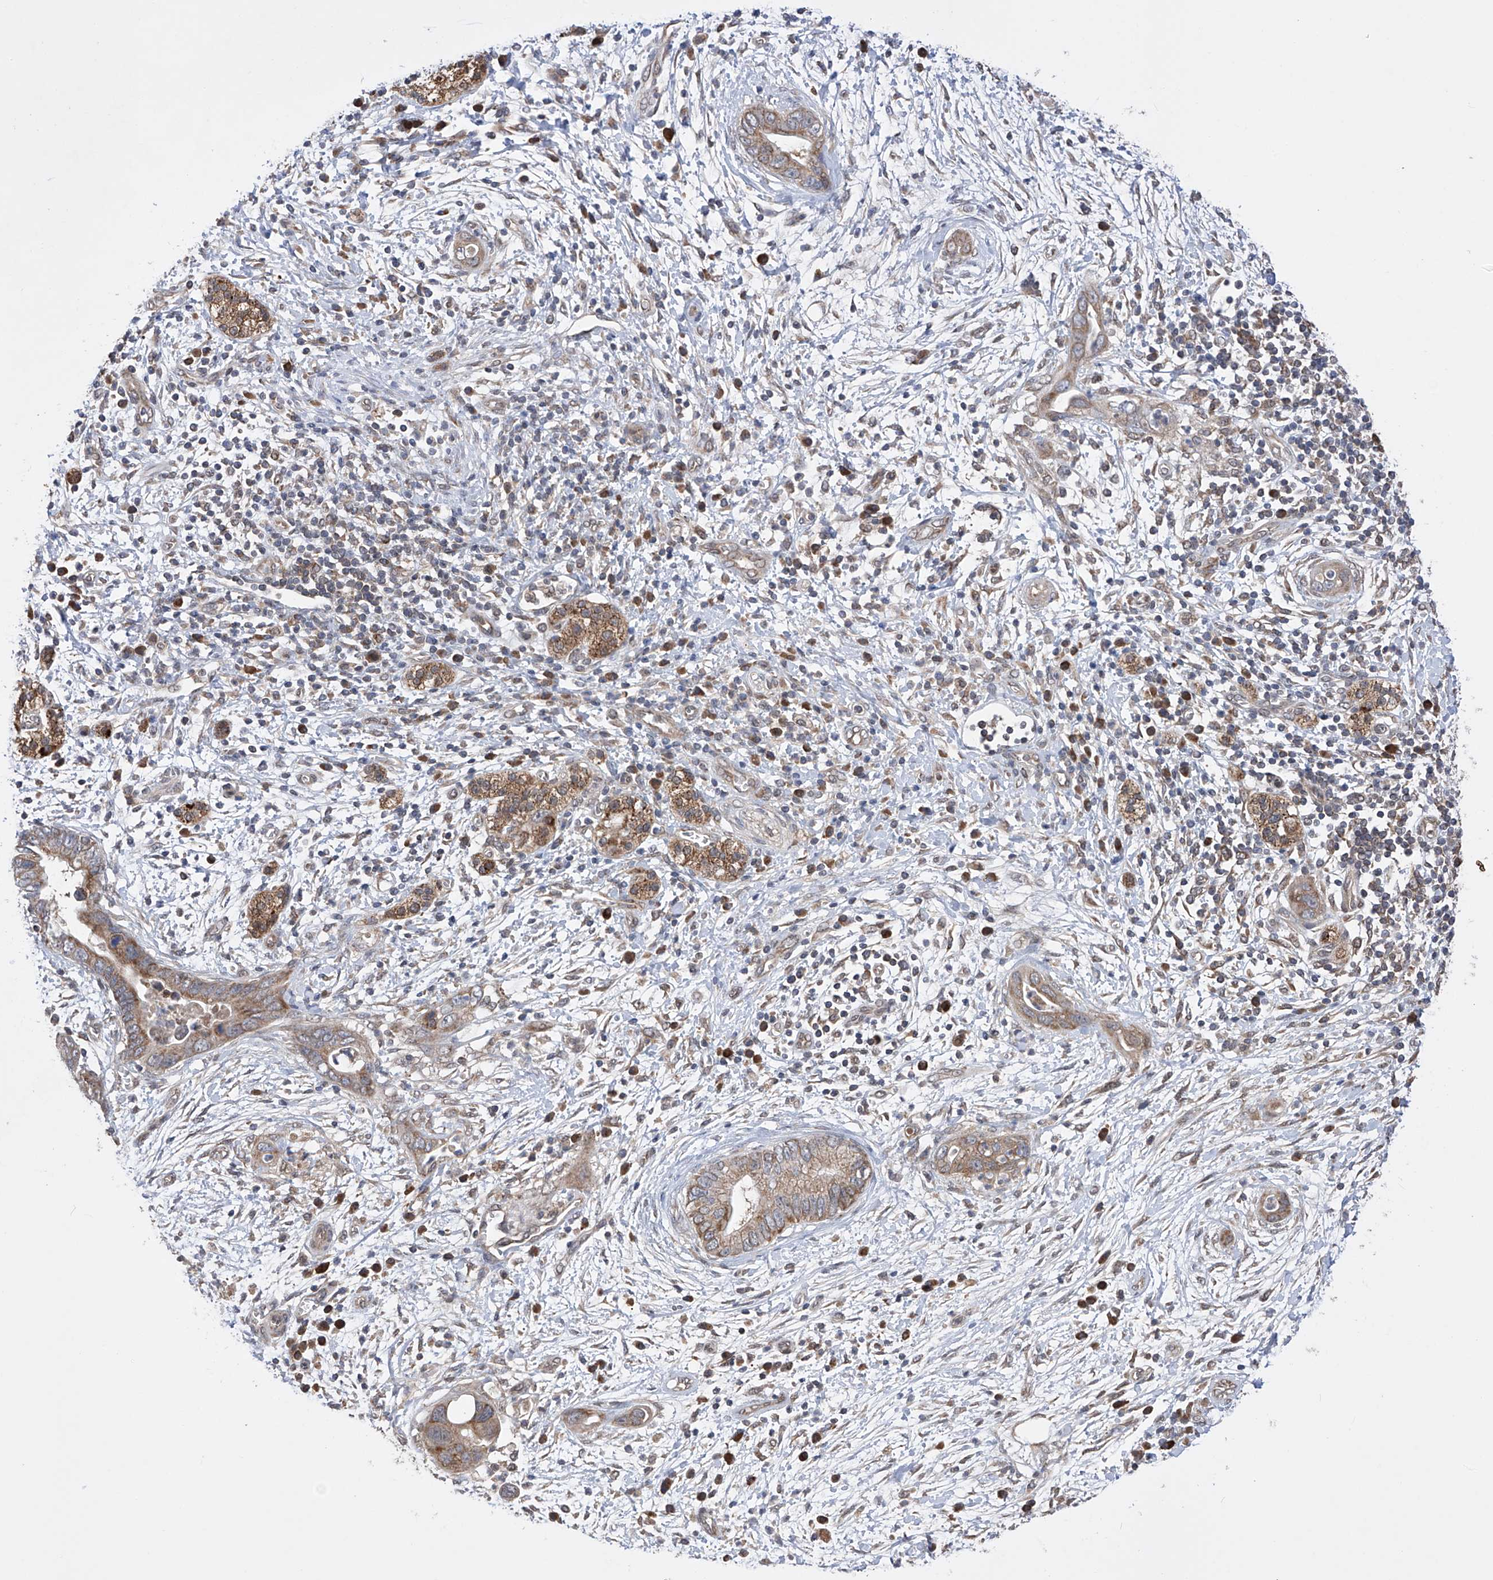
{"staining": {"intensity": "moderate", "quantity": ">75%", "location": "cytoplasmic/membranous"}, "tissue": "pancreatic cancer", "cell_type": "Tumor cells", "image_type": "cancer", "snomed": [{"axis": "morphology", "description": "Adenocarcinoma, NOS"}, {"axis": "topography", "description": "Pancreas"}], "caption": "Protein staining of pancreatic cancer (adenocarcinoma) tissue reveals moderate cytoplasmic/membranous staining in approximately >75% of tumor cells. (DAB IHC with brightfield microscopy, high magnification).", "gene": "SDHAF4", "patient": {"sex": "male", "age": 75}}